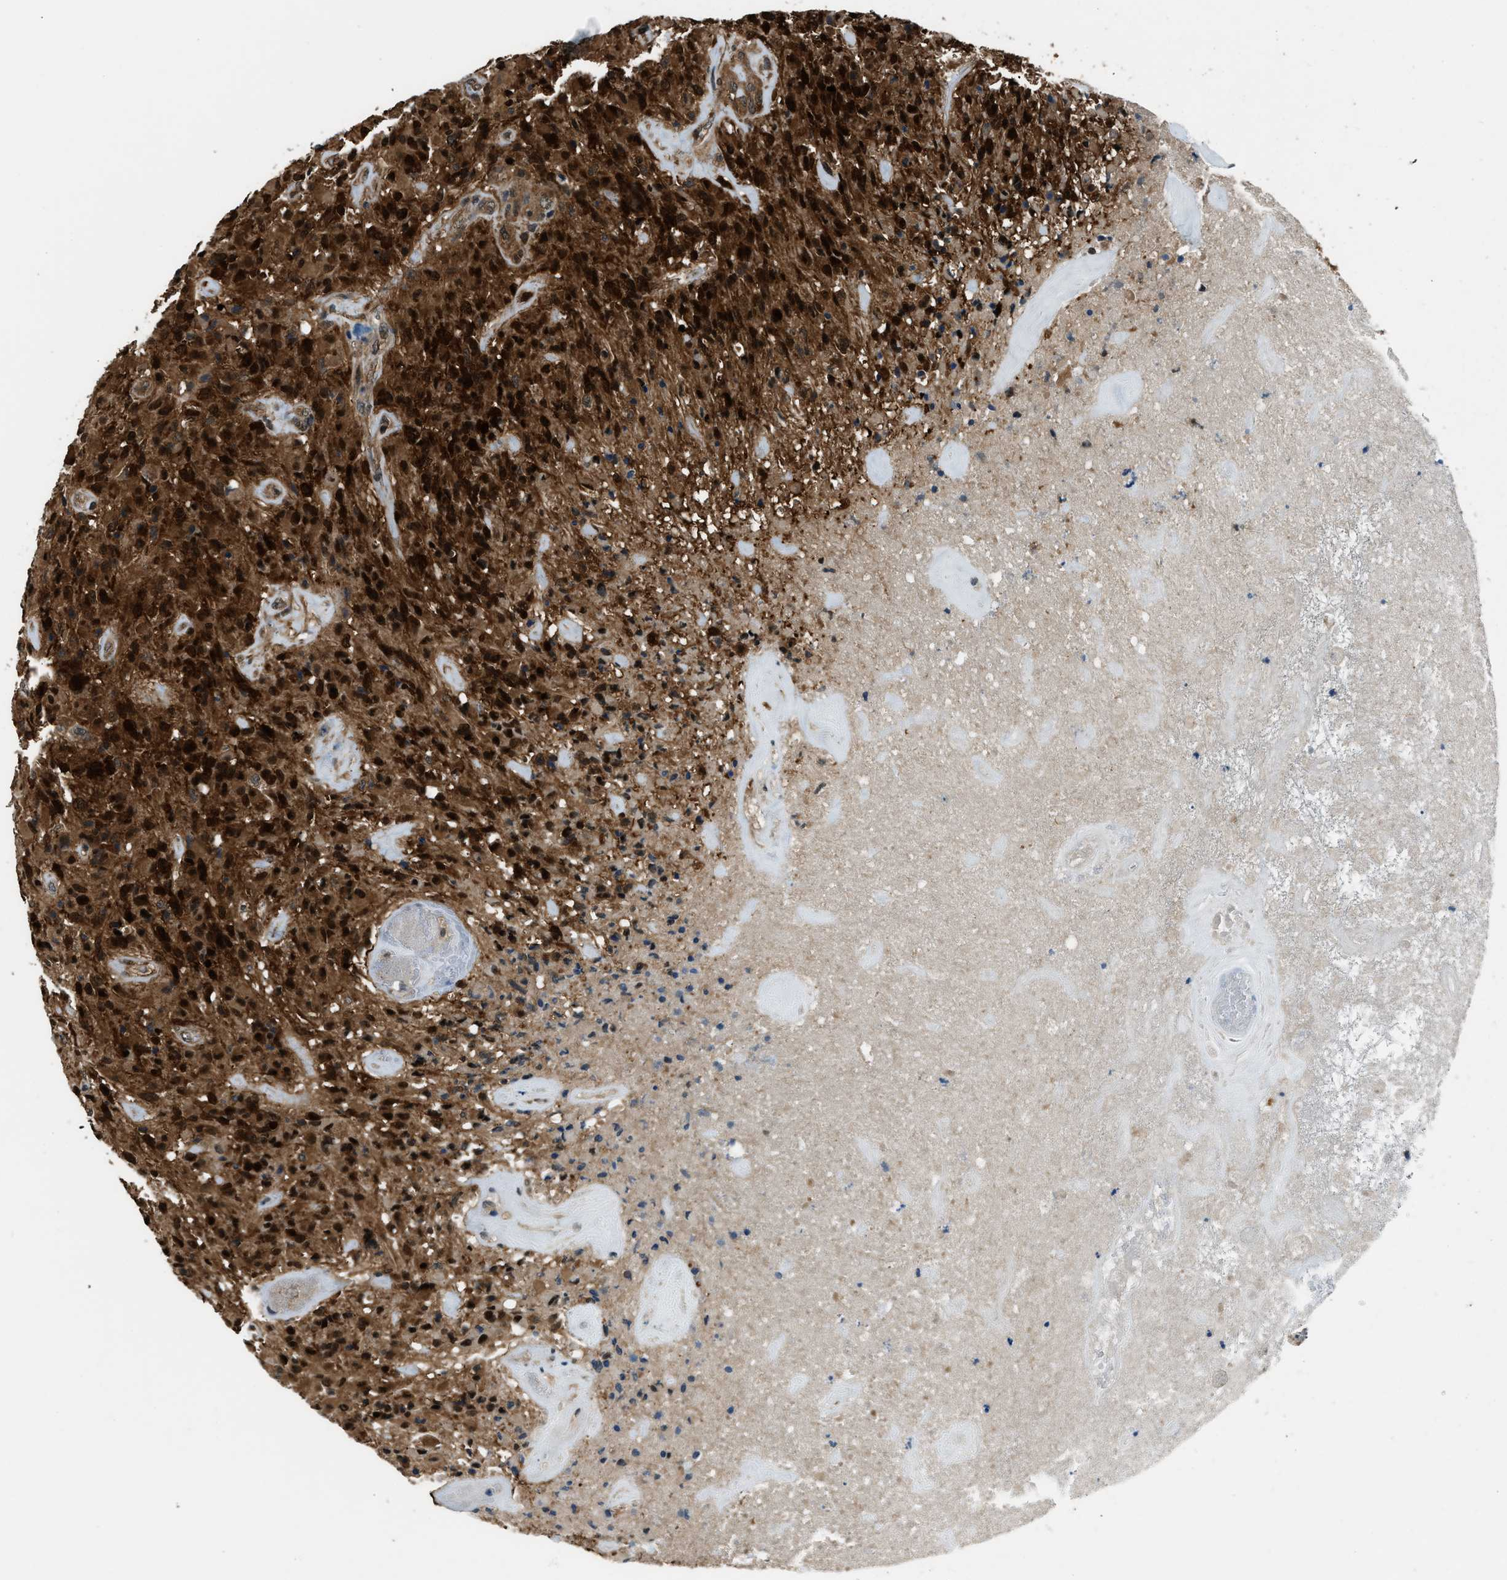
{"staining": {"intensity": "strong", "quantity": ">75%", "location": "cytoplasmic/membranous,nuclear"}, "tissue": "glioma", "cell_type": "Tumor cells", "image_type": "cancer", "snomed": [{"axis": "morphology", "description": "Glioma, malignant, High grade"}, {"axis": "topography", "description": "Brain"}], "caption": "Tumor cells exhibit strong cytoplasmic/membranous and nuclear positivity in approximately >75% of cells in glioma.", "gene": "NUDCD3", "patient": {"sex": "male", "age": 71}}